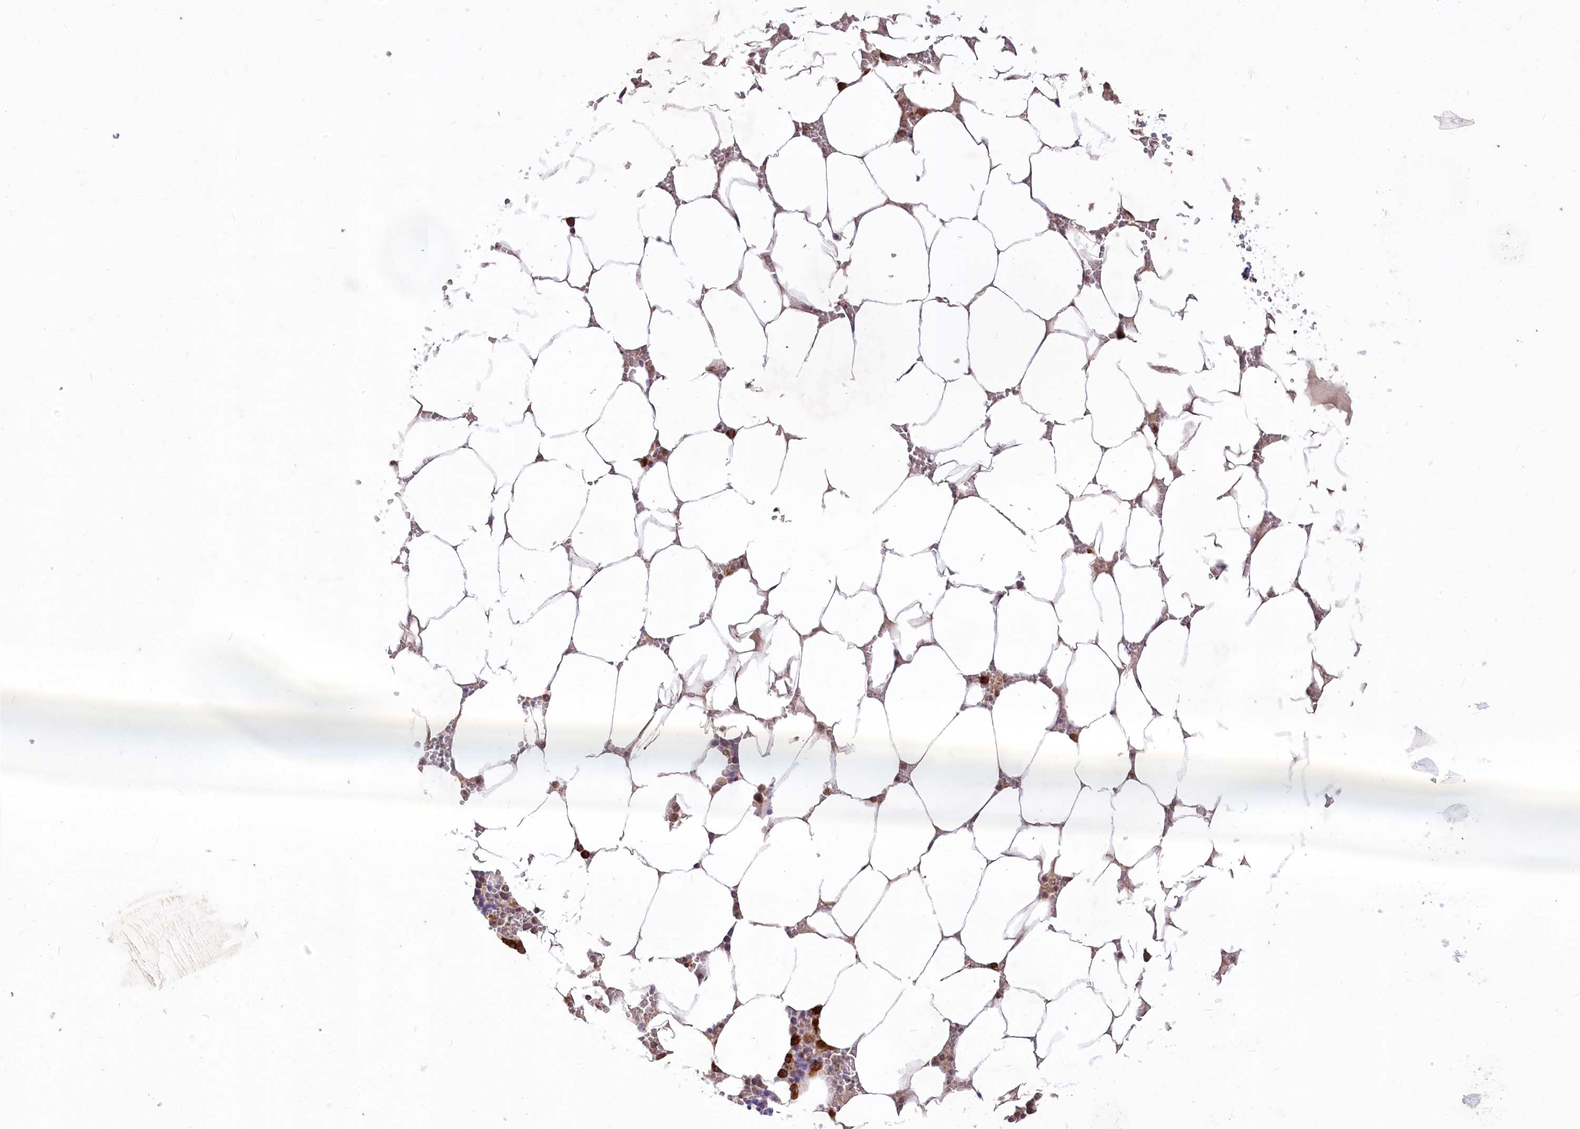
{"staining": {"intensity": "moderate", "quantity": "25%-75%", "location": "cytoplasmic/membranous"}, "tissue": "bone marrow", "cell_type": "Hematopoietic cells", "image_type": "normal", "snomed": [{"axis": "morphology", "description": "Normal tissue, NOS"}, {"axis": "topography", "description": "Bone marrow"}], "caption": "Hematopoietic cells exhibit medium levels of moderate cytoplasmic/membranous positivity in about 25%-75% of cells in normal bone marrow. Immunohistochemistry stains the protein of interest in brown and the nuclei are stained blue.", "gene": "STT3B", "patient": {"sex": "male", "age": 70}}